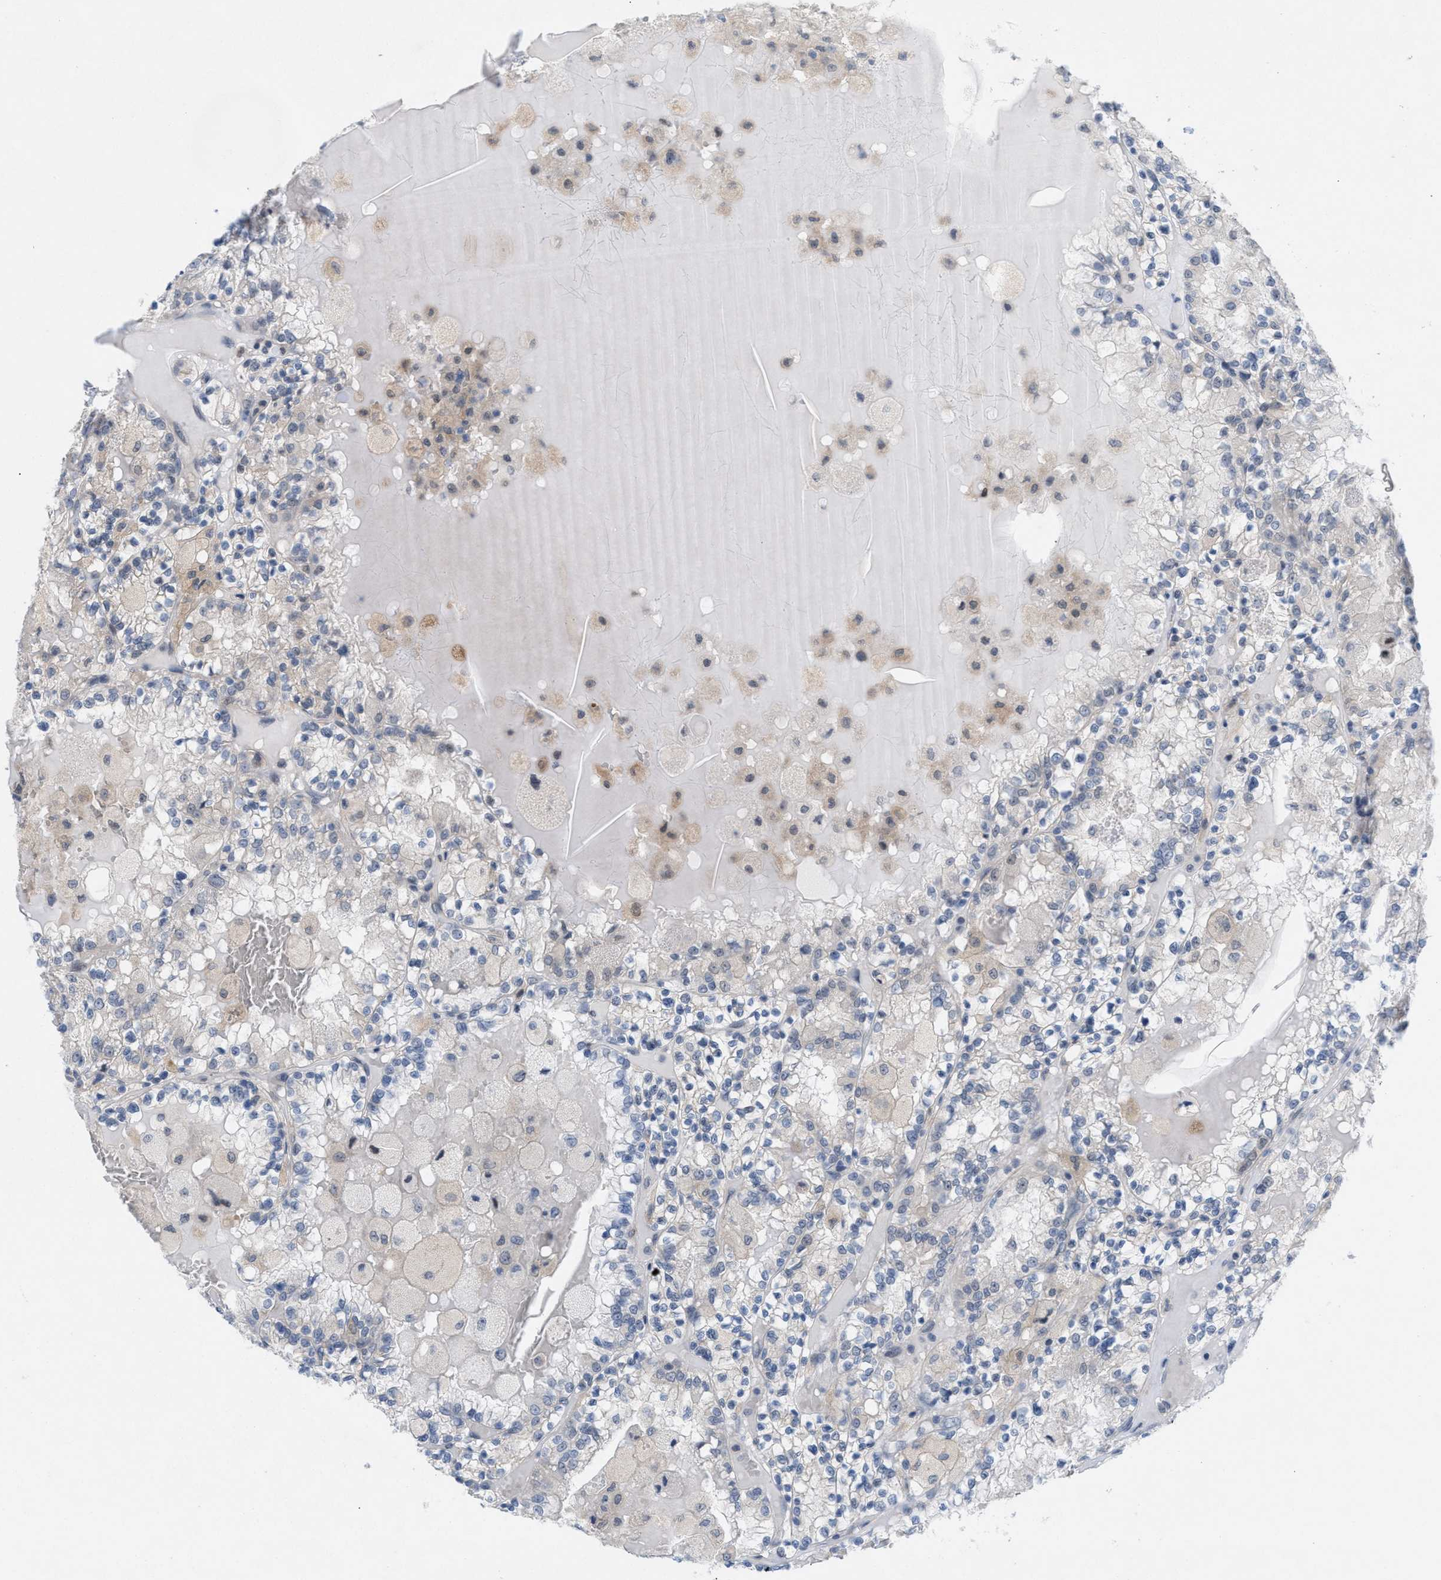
{"staining": {"intensity": "negative", "quantity": "none", "location": "none"}, "tissue": "renal cancer", "cell_type": "Tumor cells", "image_type": "cancer", "snomed": [{"axis": "morphology", "description": "Adenocarcinoma, NOS"}, {"axis": "topography", "description": "Kidney"}], "caption": "This is an IHC photomicrograph of renal cancer. There is no positivity in tumor cells.", "gene": "WIPI2", "patient": {"sex": "female", "age": 56}}